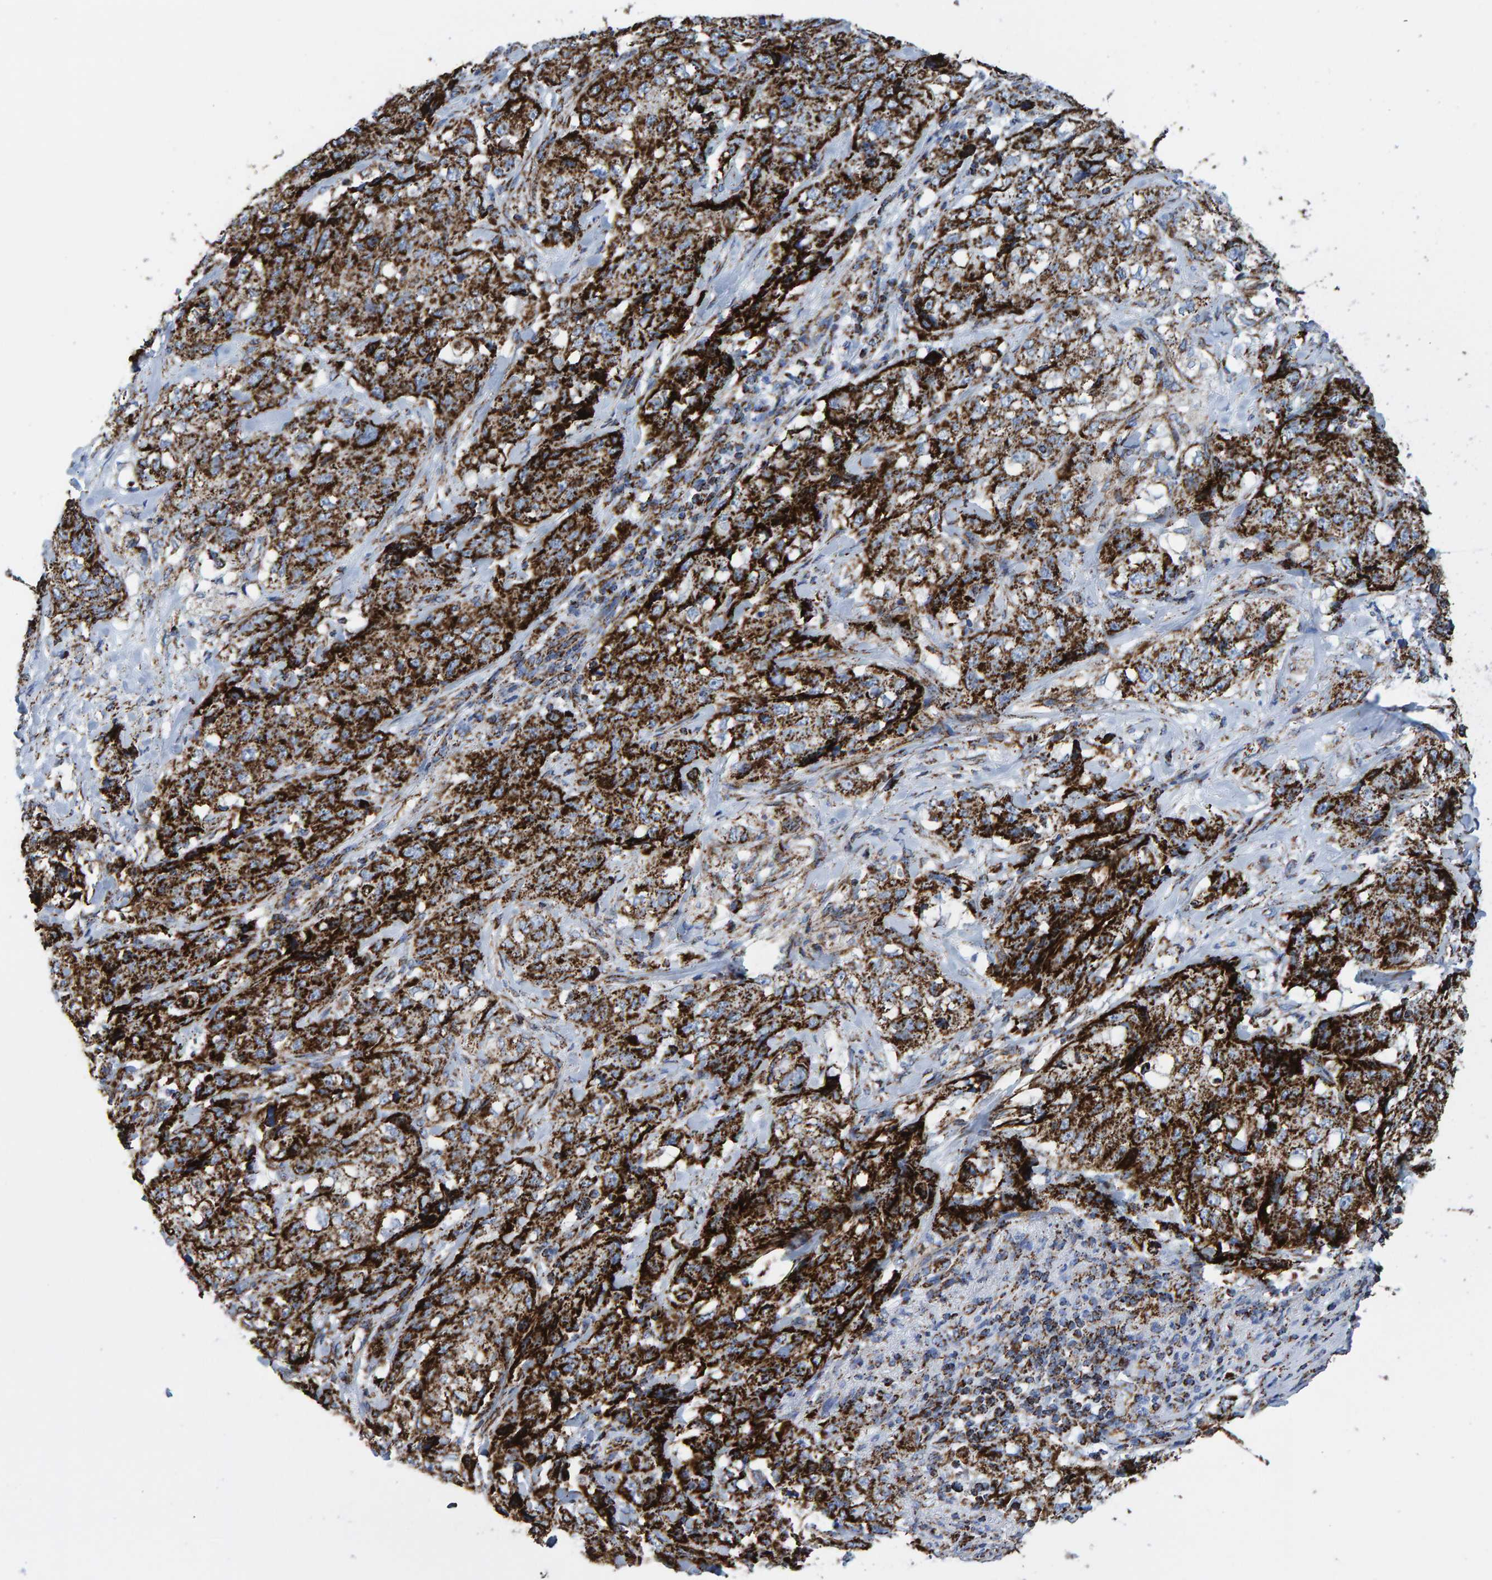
{"staining": {"intensity": "strong", "quantity": ">75%", "location": "cytoplasmic/membranous"}, "tissue": "stomach cancer", "cell_type": "Tumor cells", "image_type": "cancer", "snomed": [{"axis": "morphology", "description": "Adenocarcinoma, NOS"}, {"axis": "topography", "description": "Stomach"}], "caption": "The histopathology image shows immunohistochemical staining of stomach adenocarcinoma. There is strong cytoplasmic/membranous expression is appreciated in approximately >75% of tumor cells.", "gene": "ENSG00000262660", "patient": {"sex": "male", "age": 48}}